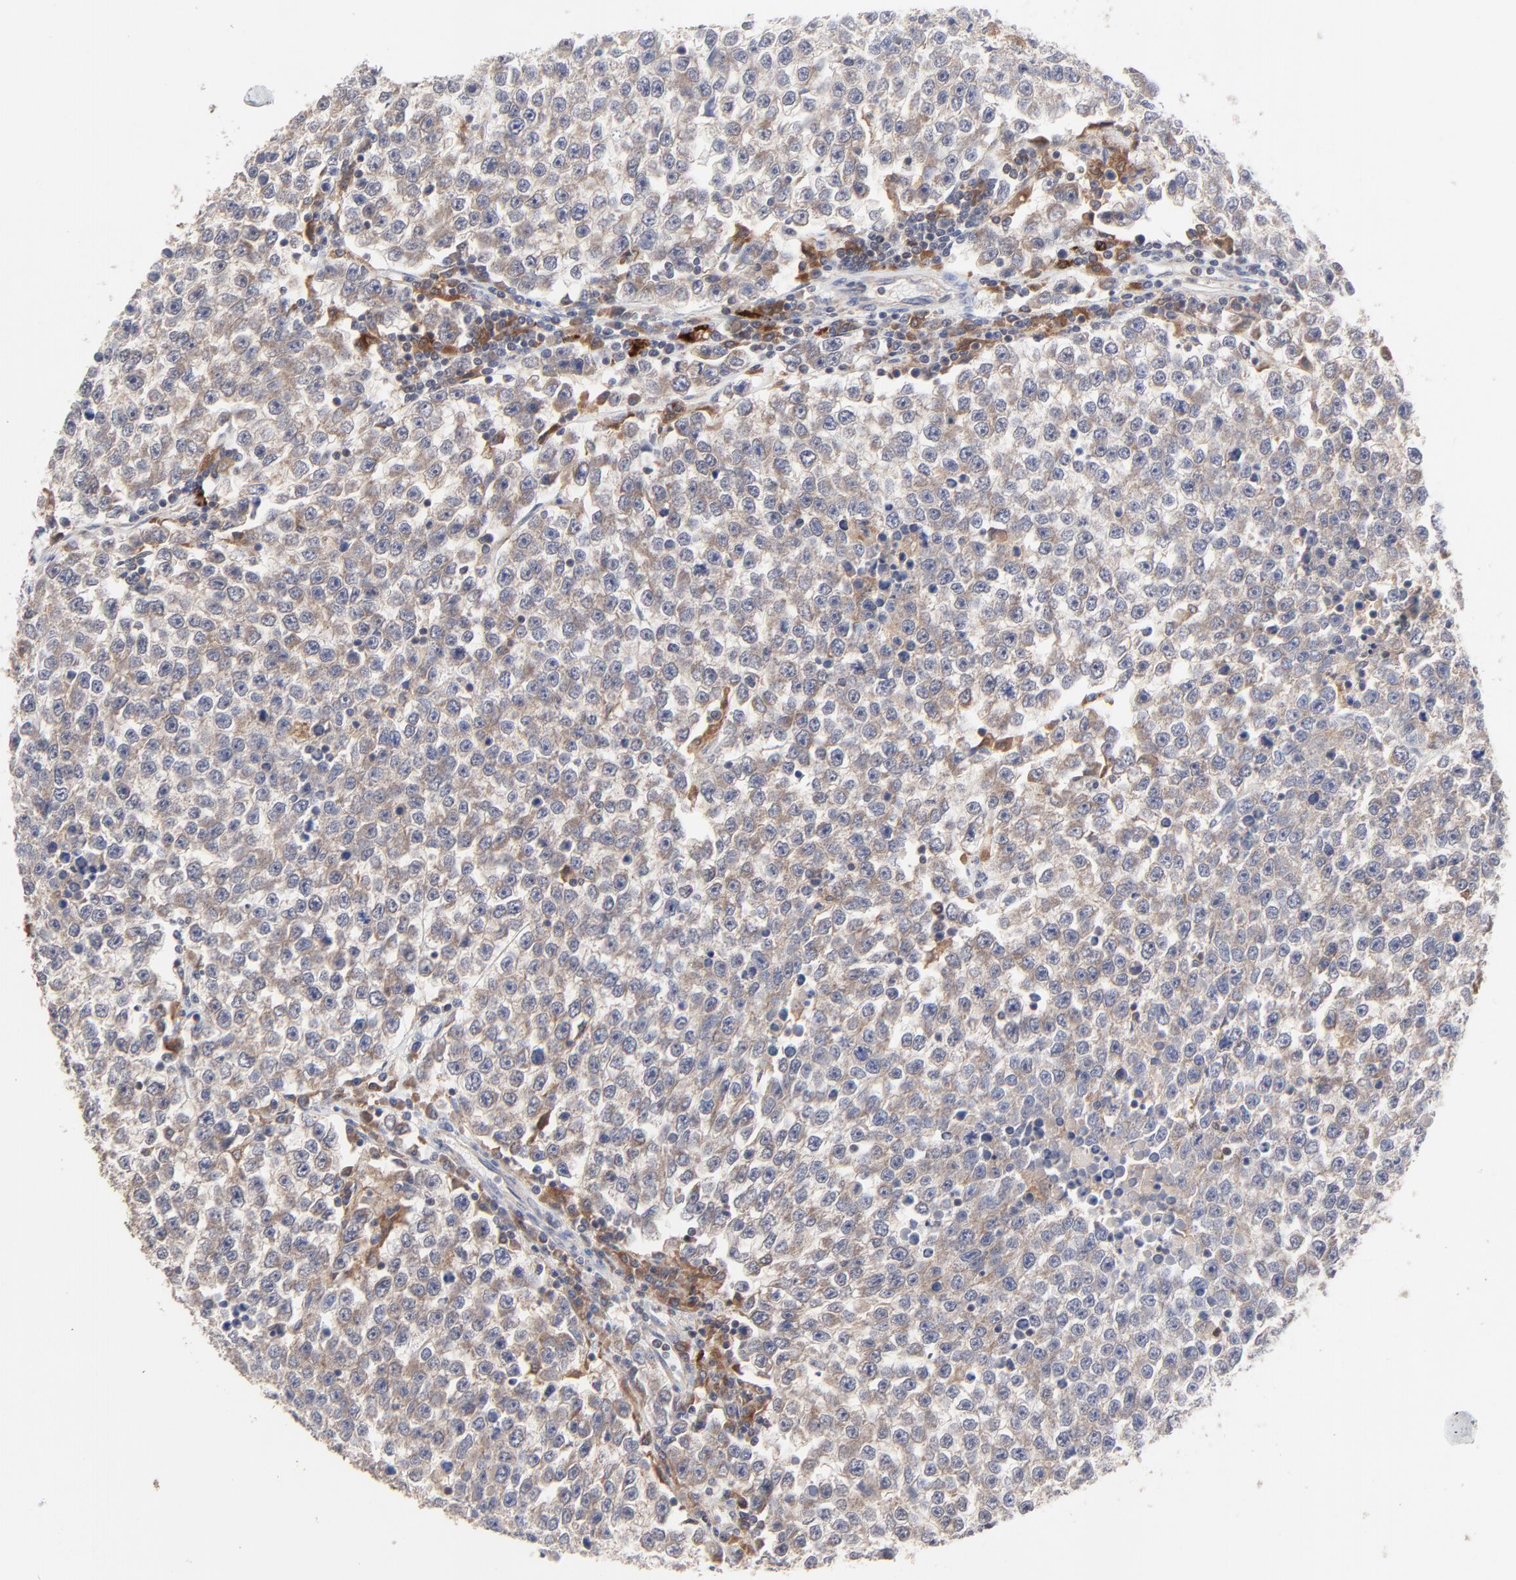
{"staining": {"intensity": "weak", "quantity": ">75%", "location": "cytoplasmic/membranous"}, "tissue": "testis cancer", "cell_type": "Tumor cells", "image_type": "cancer", "snomed": [{"axis": "morphology", "description": "Seminoma, NOS"}, {"axis": "topography", "description": "Testis"}], "caption": "Weak cytoplasmic/membranous protein positivity is appreciated in approximately >75% of tumor cells in testis cancer (seminoma).", "gene": "RAB9A", "patient": {"sex": "male", "age": 36}}